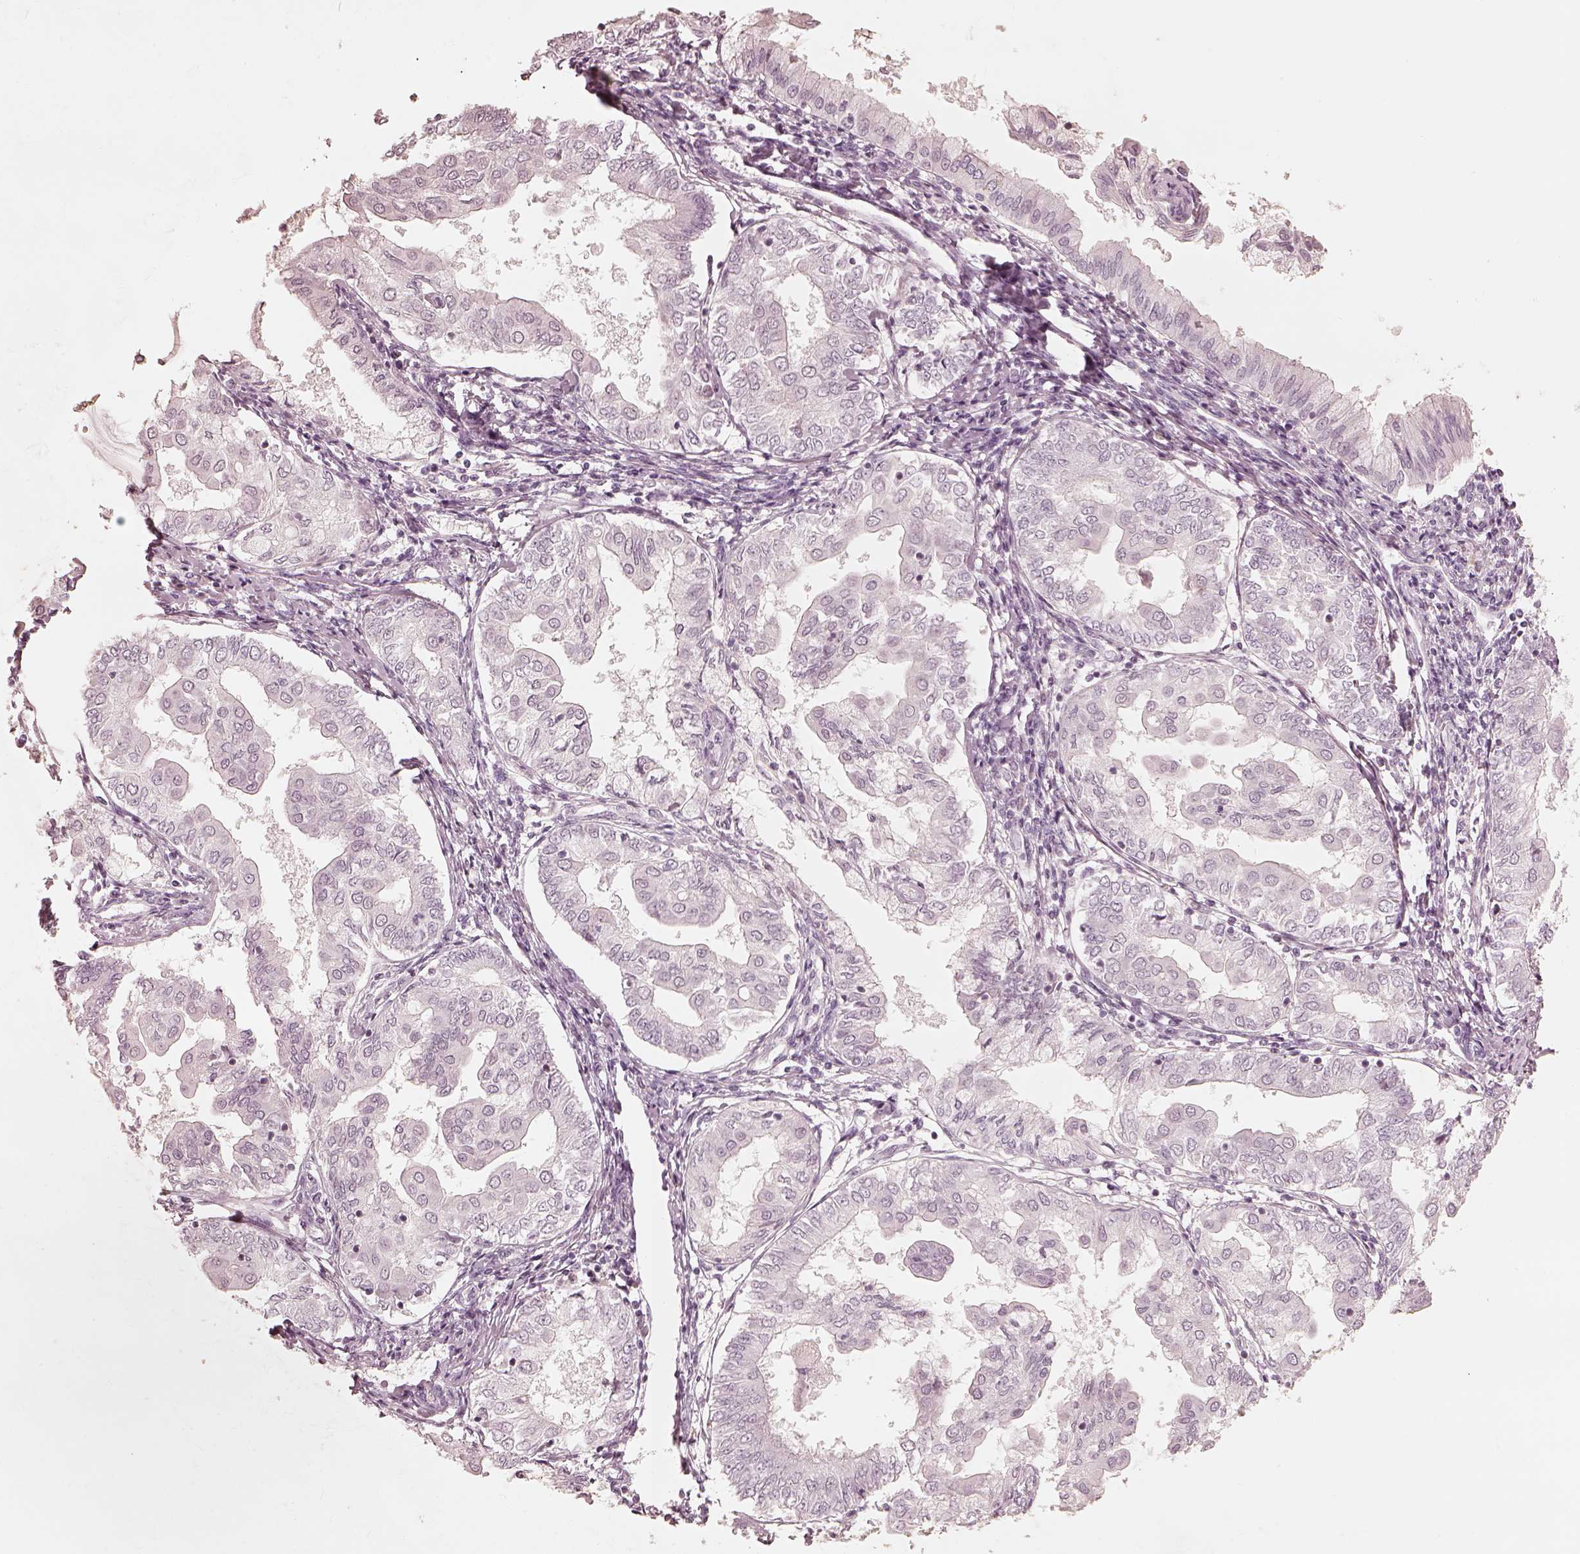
{"staining": {"intensity": "negative", "quantity": "none", "location": "none"}, "tissue": "endometrial cancer", "cell_type": "Tumor cells", "image_type": "cancer", "snomed": [{"axis": "morphology", "description": "Adenocarcinoma, NOS"}, {"axis": "topography", "description": "Endometrium"}], "caption": "IHC micrograph of human adenocarcinoma (endometrial) stained for a protein (brown), which reveals no staining in tumor cells. Brightfield microscopy of IHC stained with DAB (3,3'-diaminobenzidine) (brown) and hematoxylin (blue), captured at high magnification.", "gene": "ADRB3", "patient": {"sex": "female", "age": 68}}